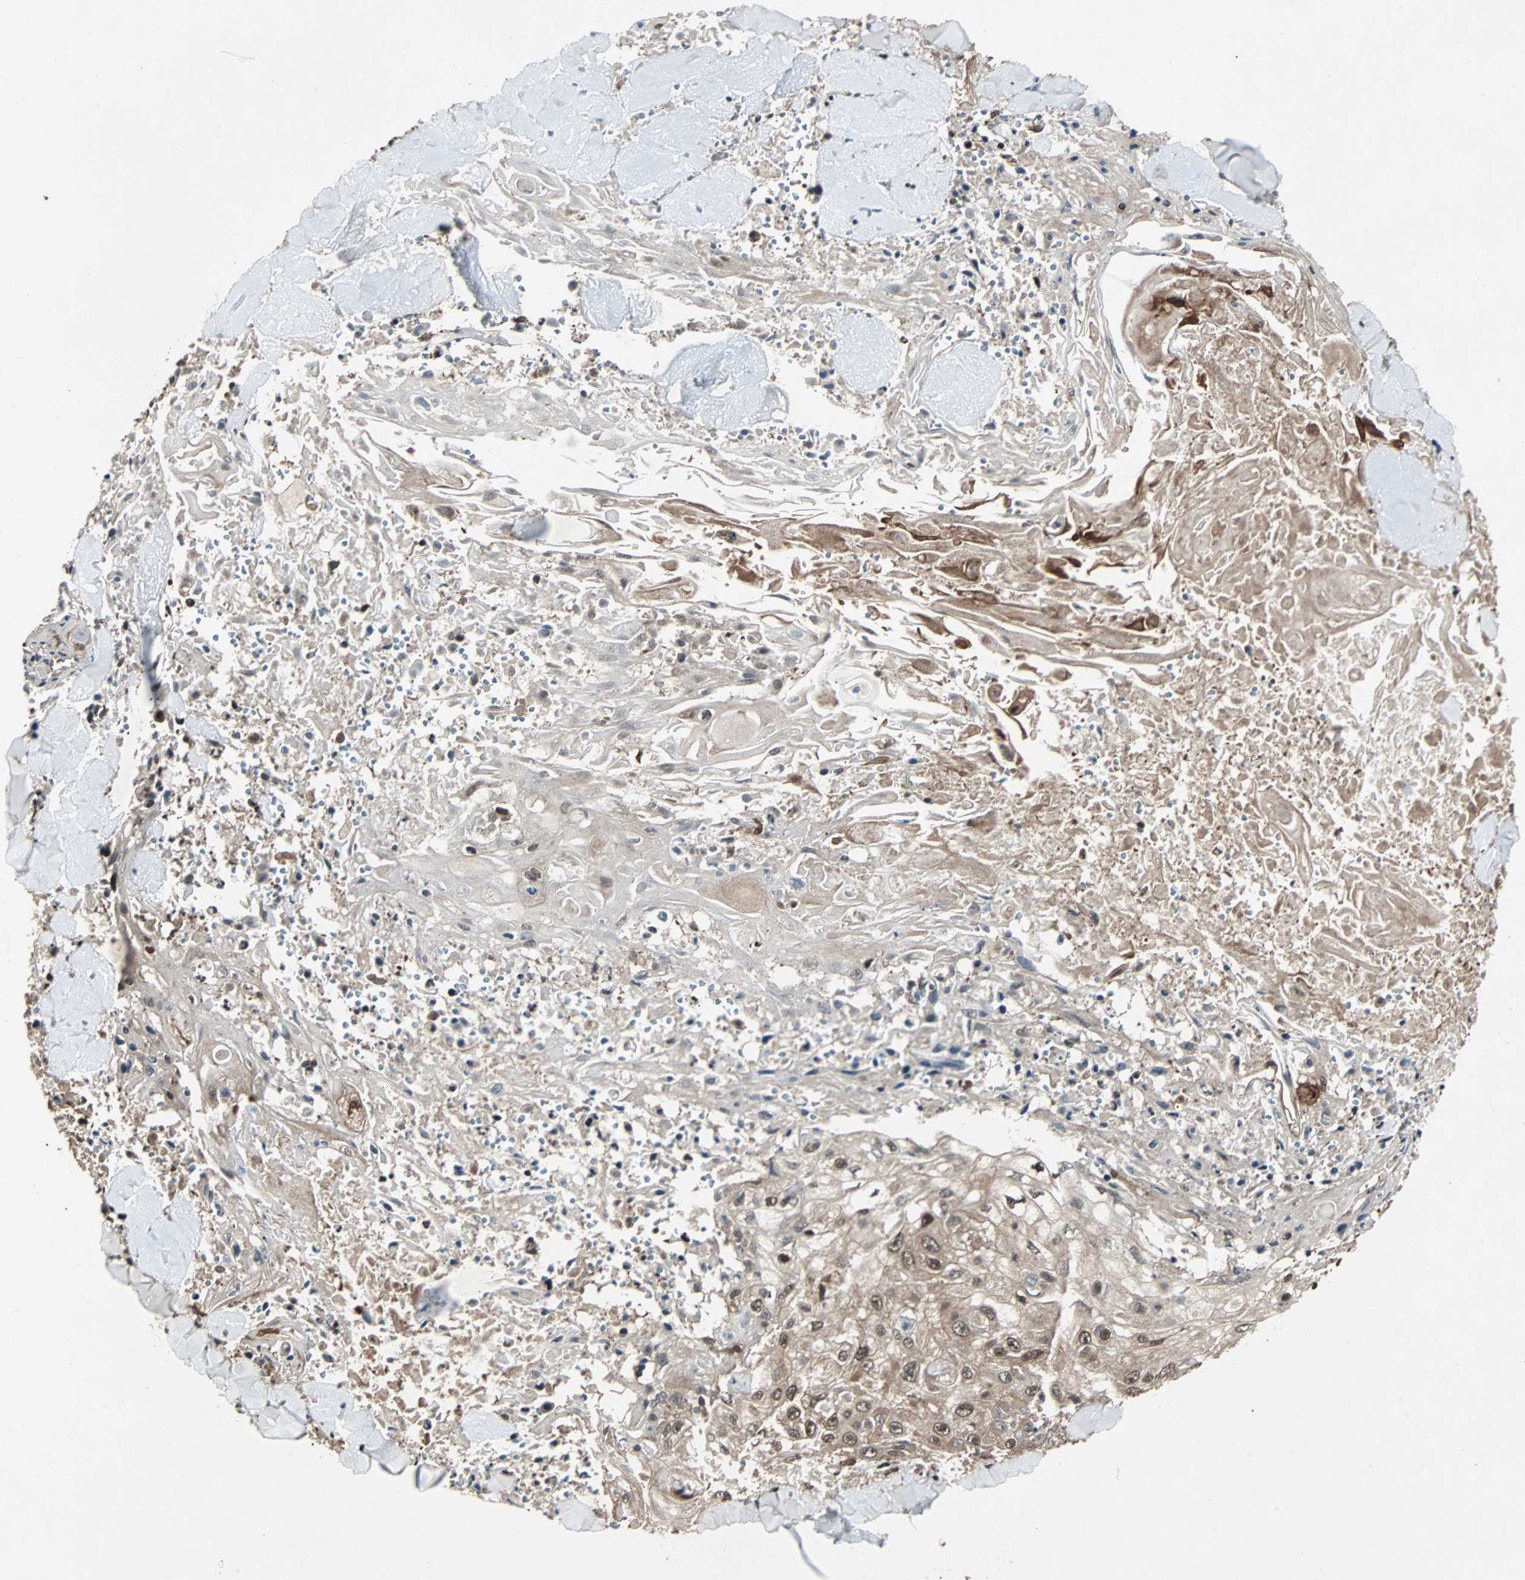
{"staining": {"intensity": "moderate", "quantity": ">75%", "location": "cytoplasmic/membranous,nuclear"}, "tissue": "skin cancer", "cell_type": "Tumor cells", "image_type": "cancer", "snomed": [{"axis": "morphology", "description": "Squamous cell carcinoma, NOS"}, {"axis": "topography", "description": "Skin"}], "caption": "The image reveals staining of skin cancer, revealing moderate cytoplasmic/membranous and nuclear protein expression (brown color) within tumor cells. (IHC, brightfield microscopy, high magnification).", "gene": "ACLY", "patient": {"sex": "male", "age": 86}}